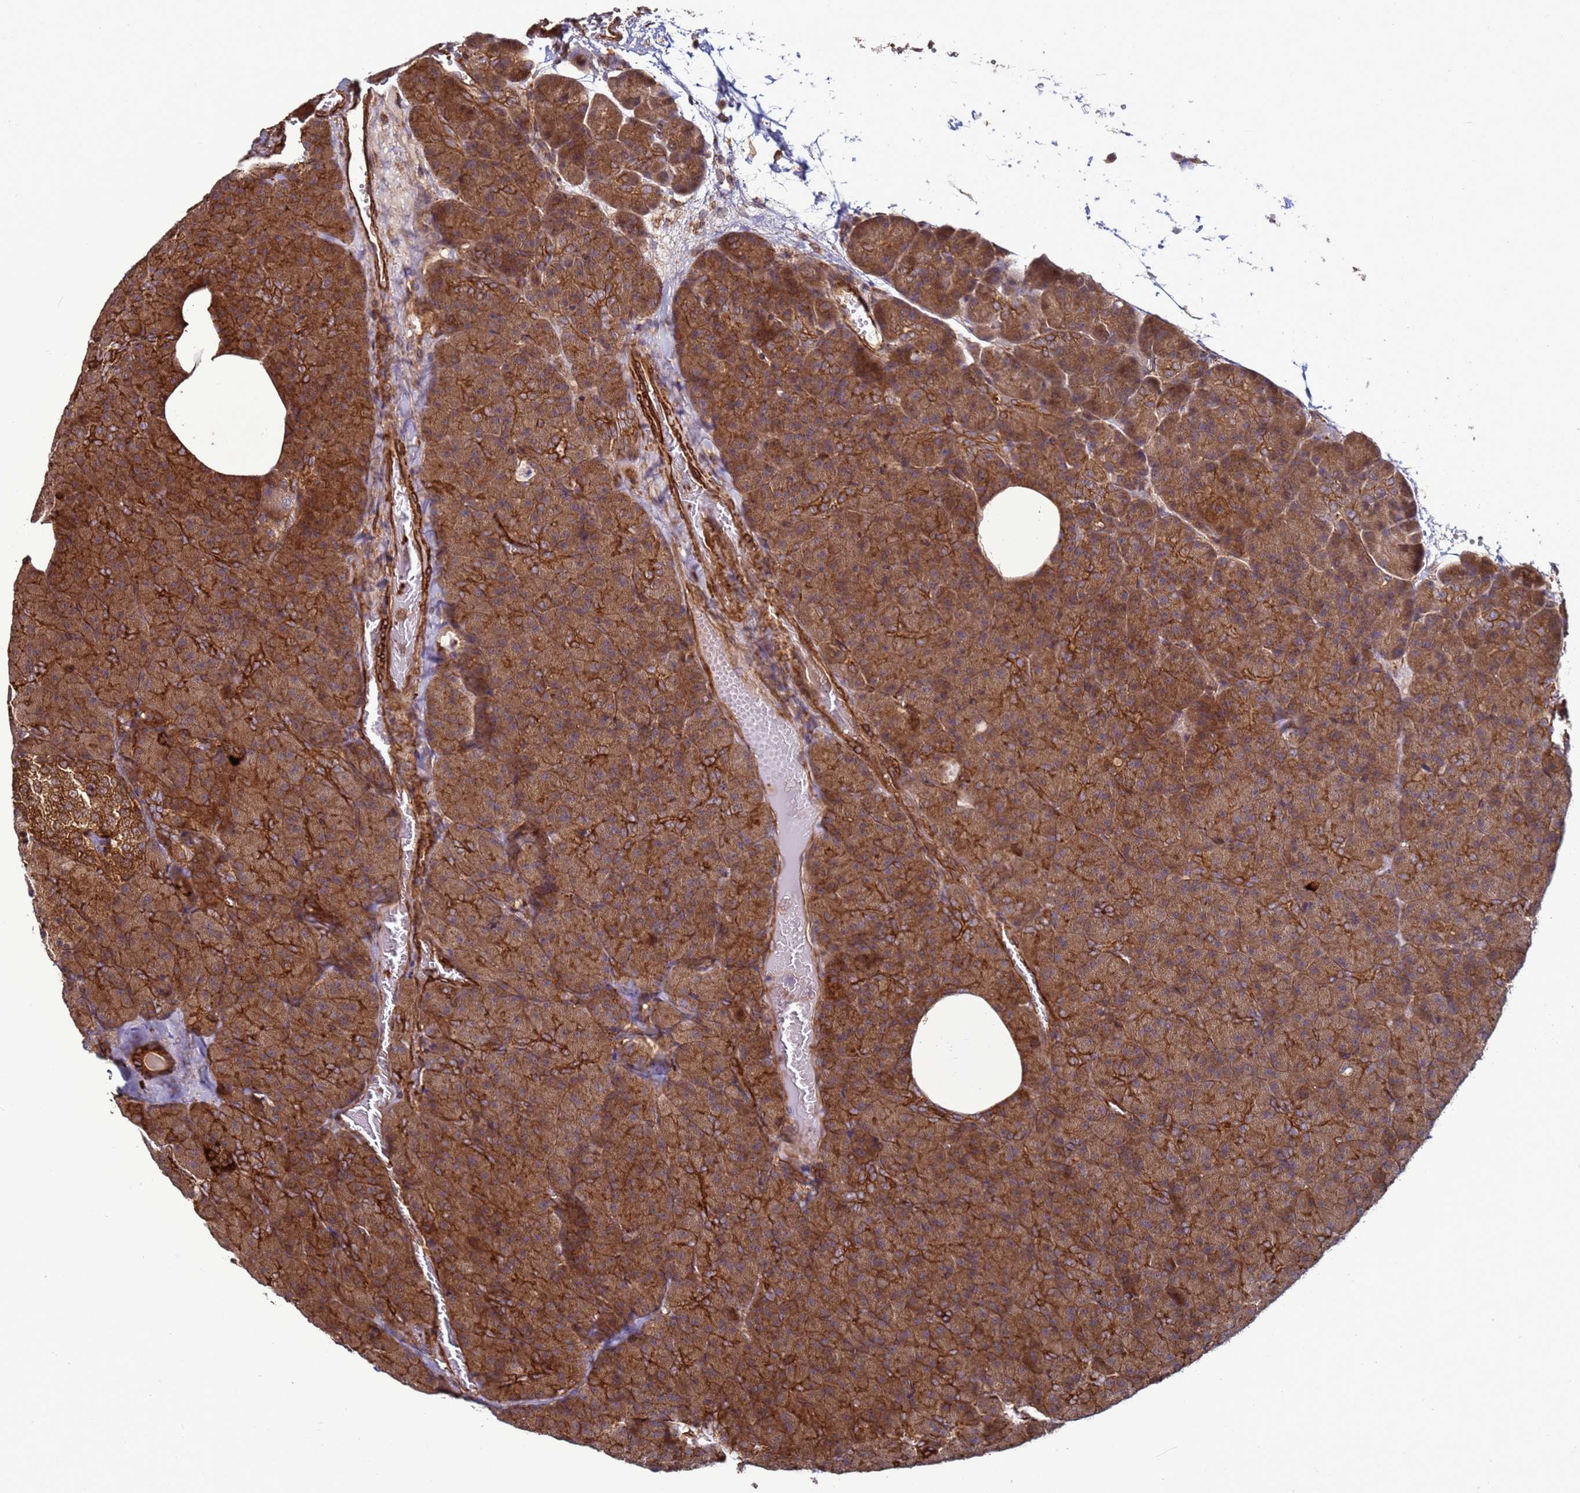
{"staining": {"intensity": "strong", "quantity": "25%-75%", "location": "cytoplasmic/membranous"}, "tissue": "pancreas", "cell_type": "Exocrine glandular cells", "image_type": "normal", "snomed": [{"axis": "morphology", "description": "Normal tissue, NOS"}, {"axis": "morphology", "description": "Carcinoid, malignant, NOS"}, {"axis": "topography", "description": "Pancreas"}], "caption": "This is a photomicrograph of immunohistochemistry staining of unremarkable pancreas, which shows strong expression in the cytoplasmic/membranous of exocrine glandular cells.", "gene": "CNOT1", "patient": {"sex": "female", "age": 35}}